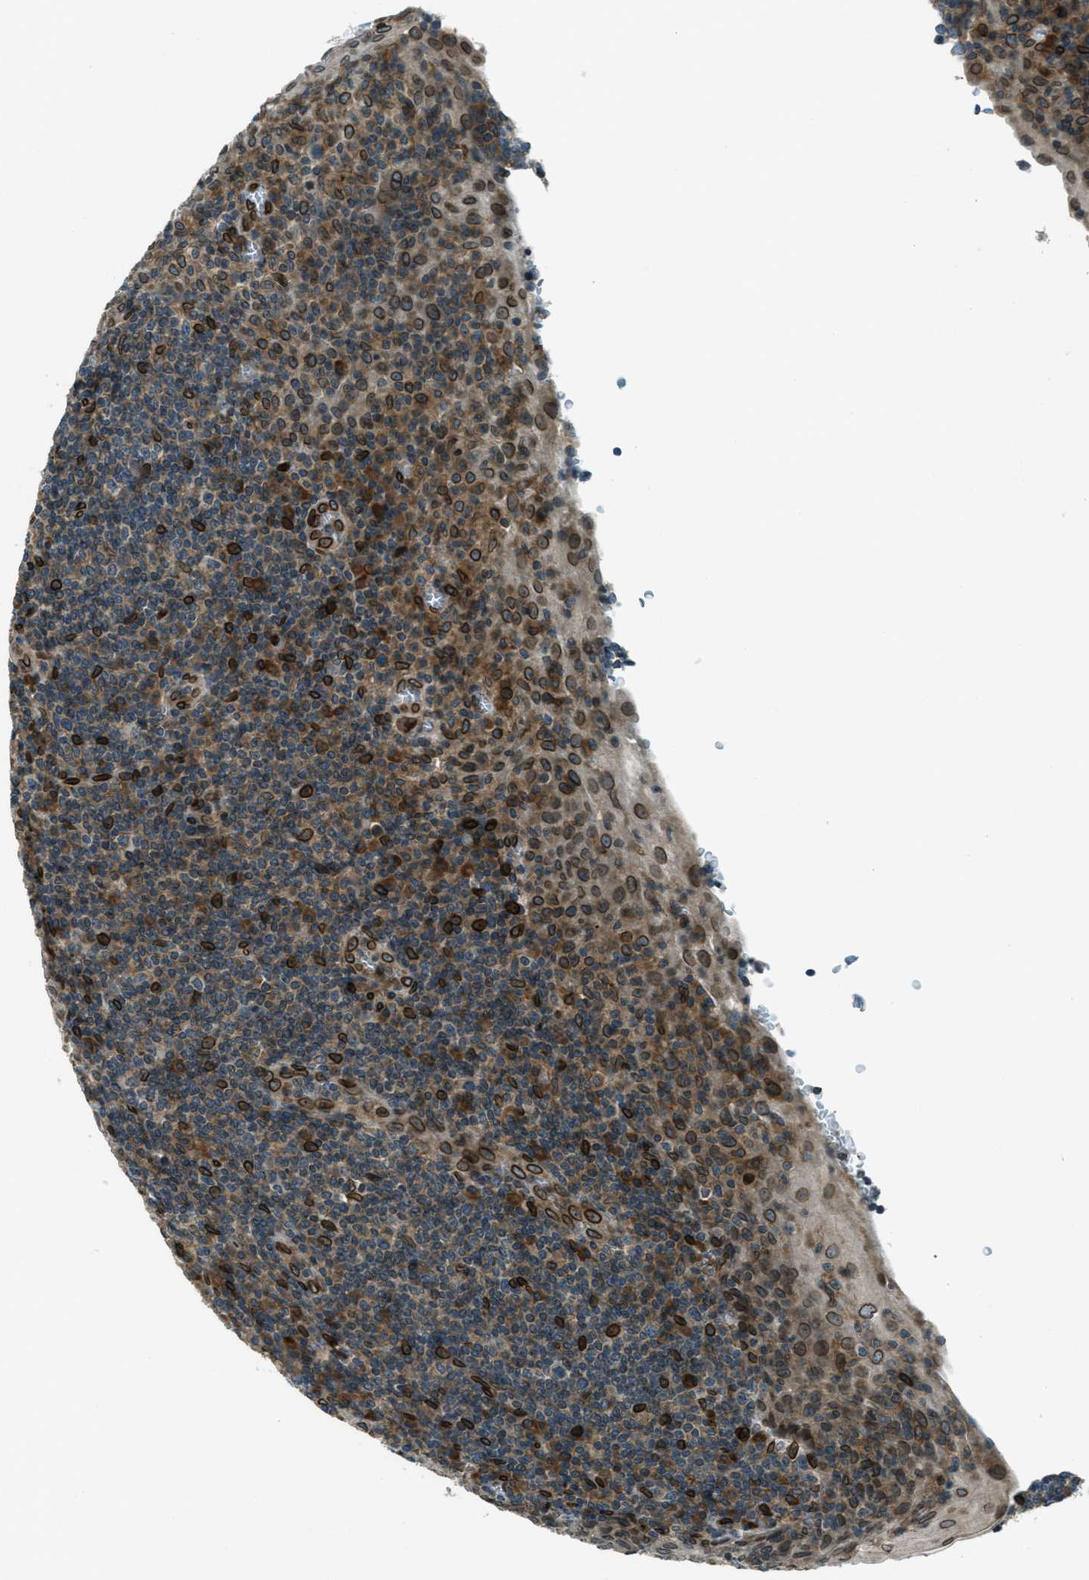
{"staining": {"intensity": "strong", "quantity": "<25%", "location": "cytoplasmic/membranous,nuclear"}, "tissue": "tonsil", "cell_type": "Germinal center cells", "image_type": "normal", "snomed": [{"axis": "morphology", "description": "Normal tissue, NOS"}, {"axis": "topography", "description": "Tonsil"}], "caption": "Normal tonsil displays strong cytoplasmic/membranous,nuclear expression in about <25% of germinal center cells, visualized by immunohistochemistry. The staining was performed using DAB to visualize the protein expression in brown, while the nuclei were stained in blue with hematoxylin (Magnification: 20x).", "gene": "LEMD2", "patient": {"sex": "male", "age": 37}}